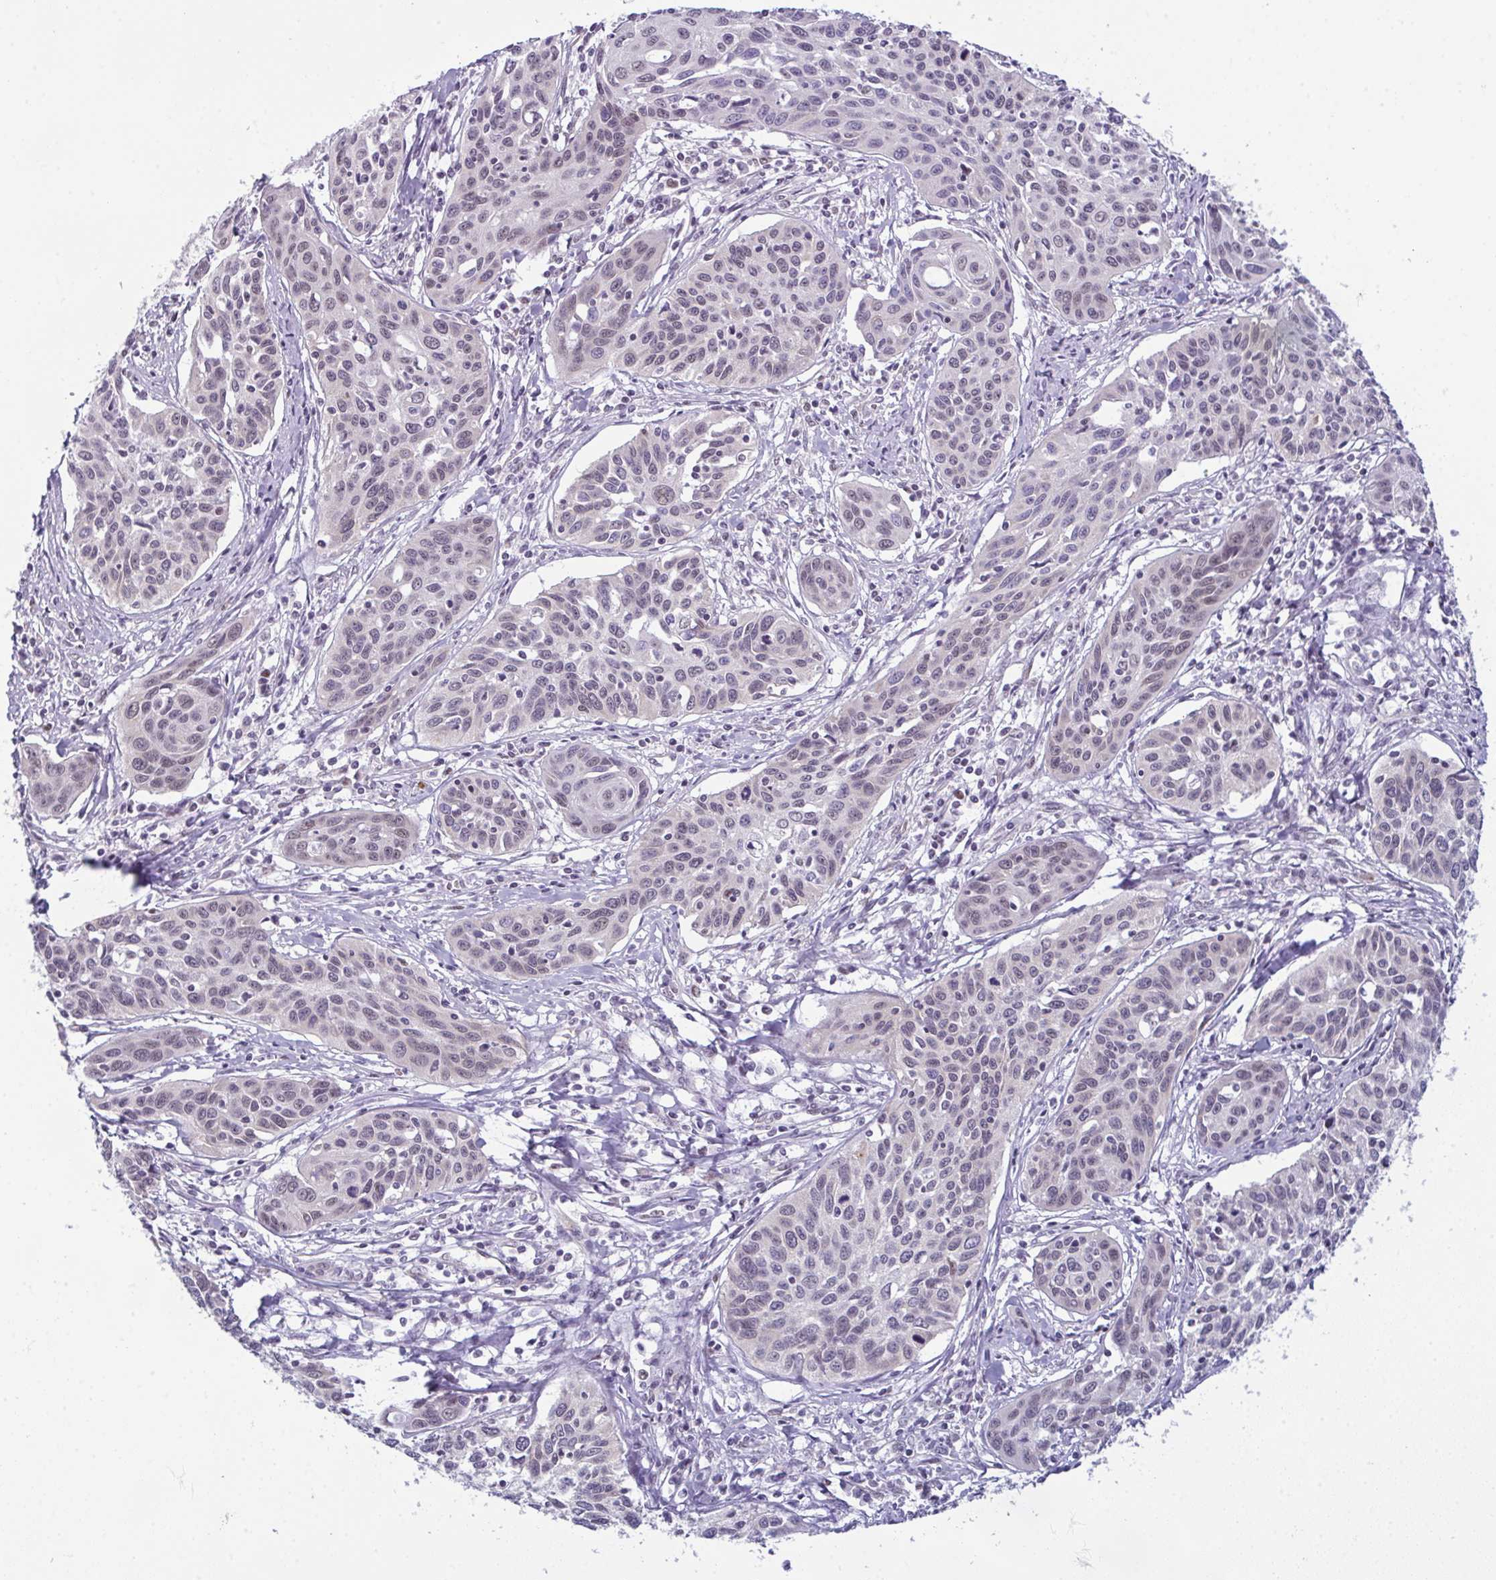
{"staining": {"intensity": "weak", "quantity": "<25%", "location": "nuclear"}, "tissue": "cervical cancer", "cell_type": "Tumor cells", "image_type": "cancer", "snomed": [{"axis": "morphology", "description": "Squamous cell carcinoma, NOS"}, {"axis": "topography", "description": "Cervix"}], "caption": "There is no significant staining in tumor cells of squamous cell carcinoma (cervical).", "gene": "RBM7", "patient": {"sex": "female", "age": 31}}